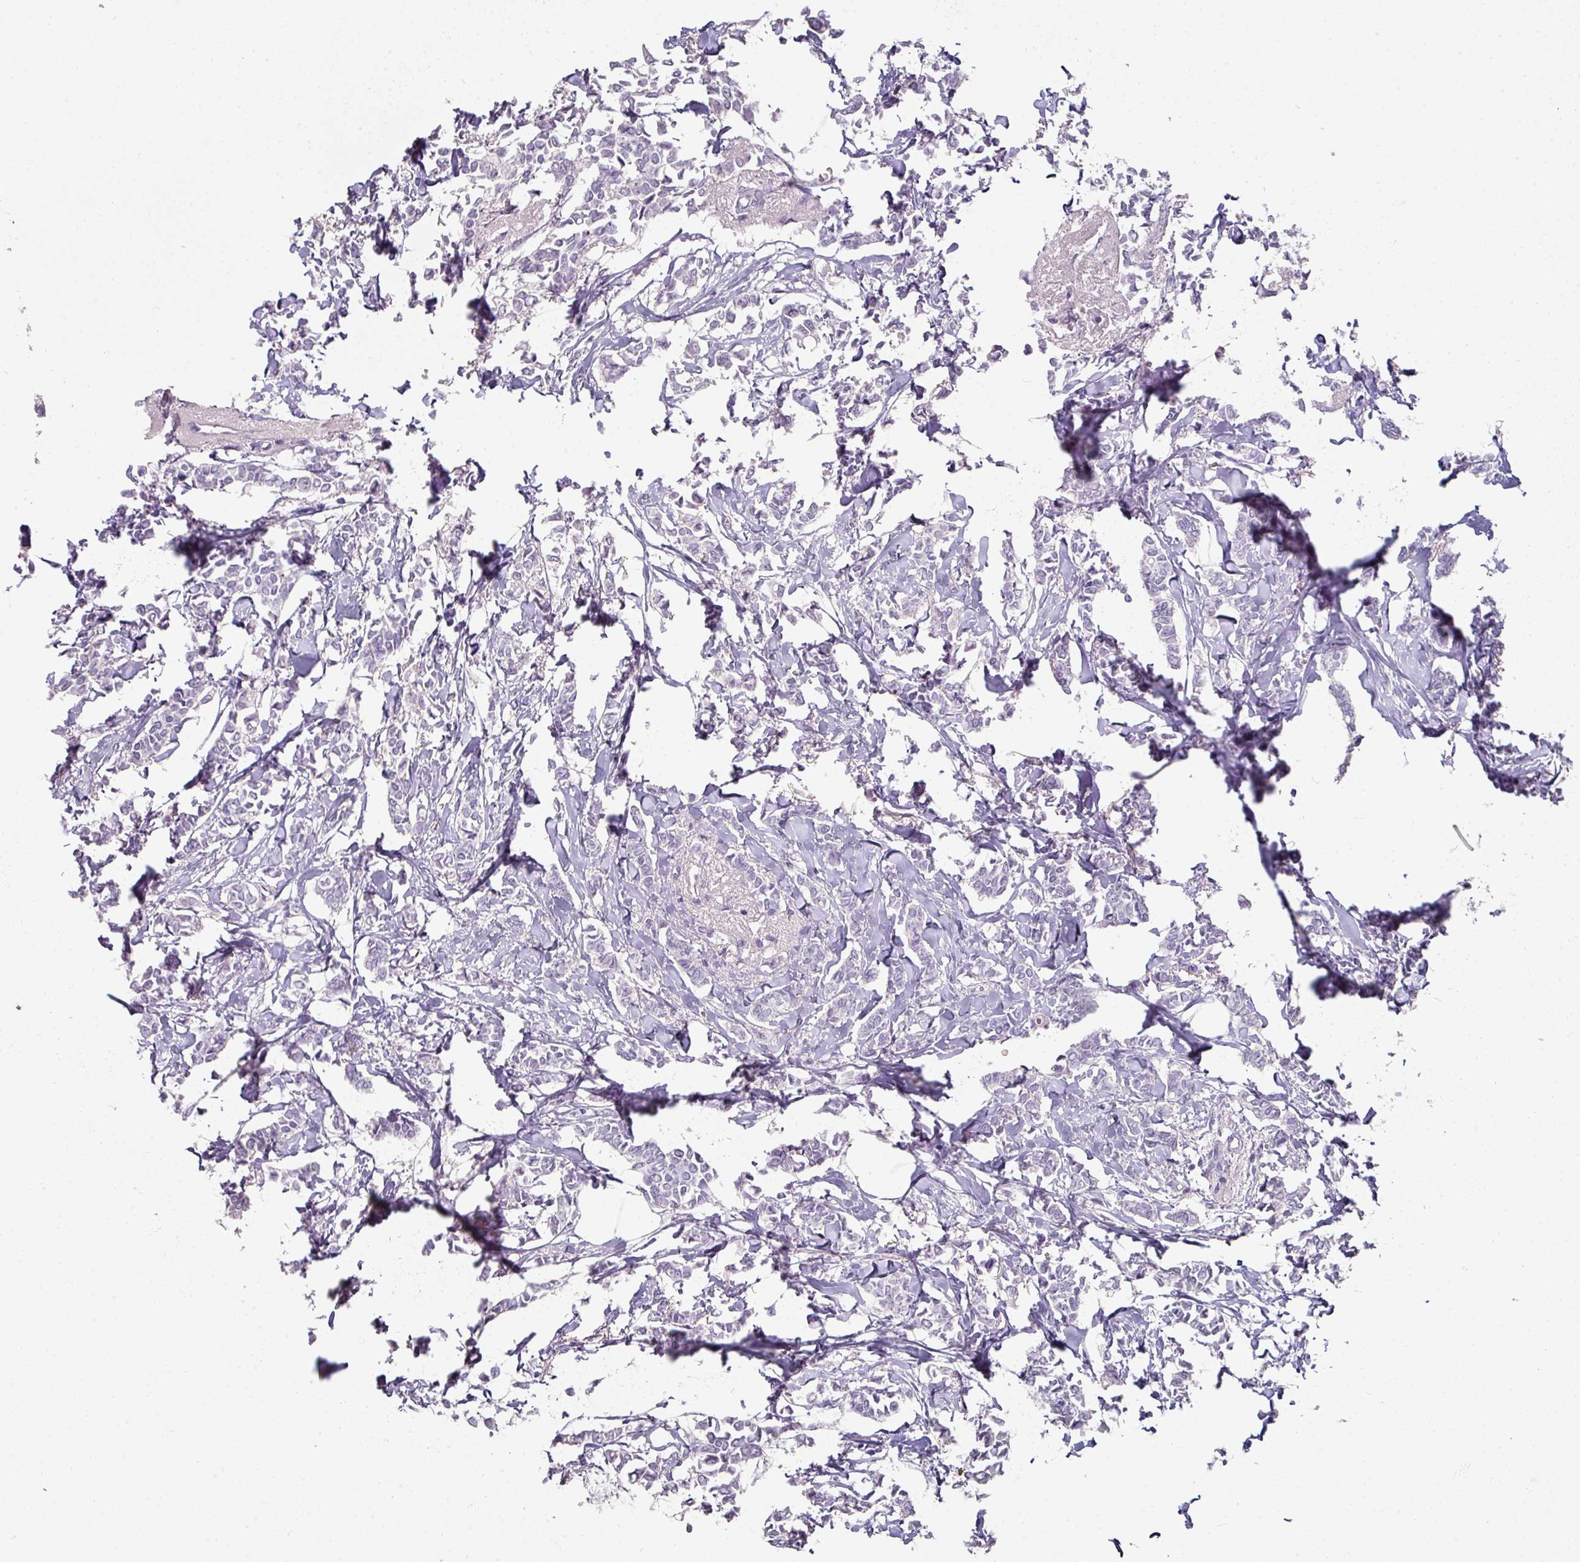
{"staining": {"intensity": "negative", "quantity": "none", "location": "none"}, "tissue": "breast cancer", "cell_type": "Tumor cells", "image_type": "cancer", "snomed": [{"axis": "morphology", "description": "Duct carcinoma"}, {"axis": "topography", "description": "Breast"}], "caption": "Immunohistochemical staining of breast infiltrating ductal carcinoma displays no significant staining in tumor cells.", "gene": "C19orf33", "patient": {"sex": "female", "age": 41}}